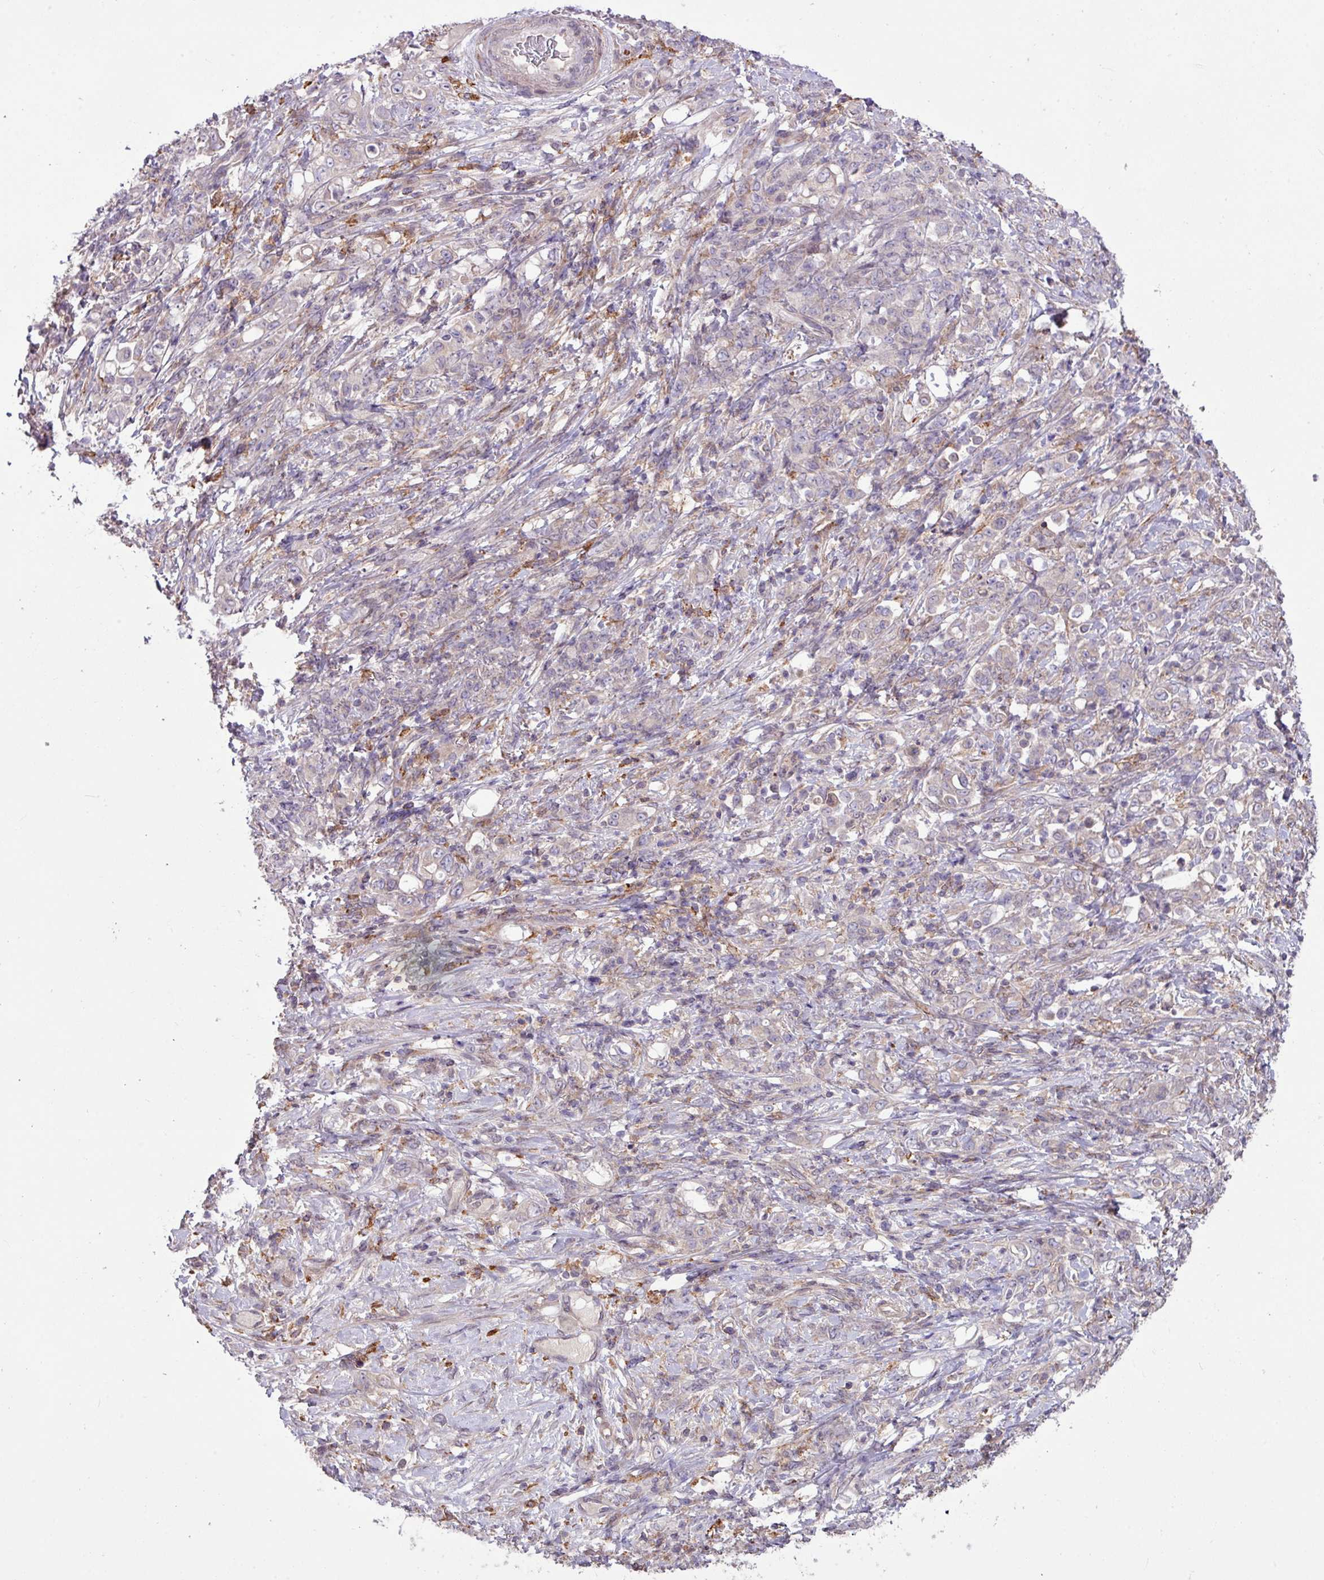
{"staining": {"intensity": "negative", "quantity": "none", "location": "none"}, "tissue": "stomach cancer", "cell_type": "Tumor cells", "image_type": "cancer", "snomed": [{"axis": "morphology", "description": "Adenocarcinoma, NOS"}, {"axis": "topography", "description": "Stomach"}], "caption": "Tumor cells are negative for brown protein staining in stomach cancer.", "gene": "ARHGEF25", "patient": {"sex": "female", "age": 79}}